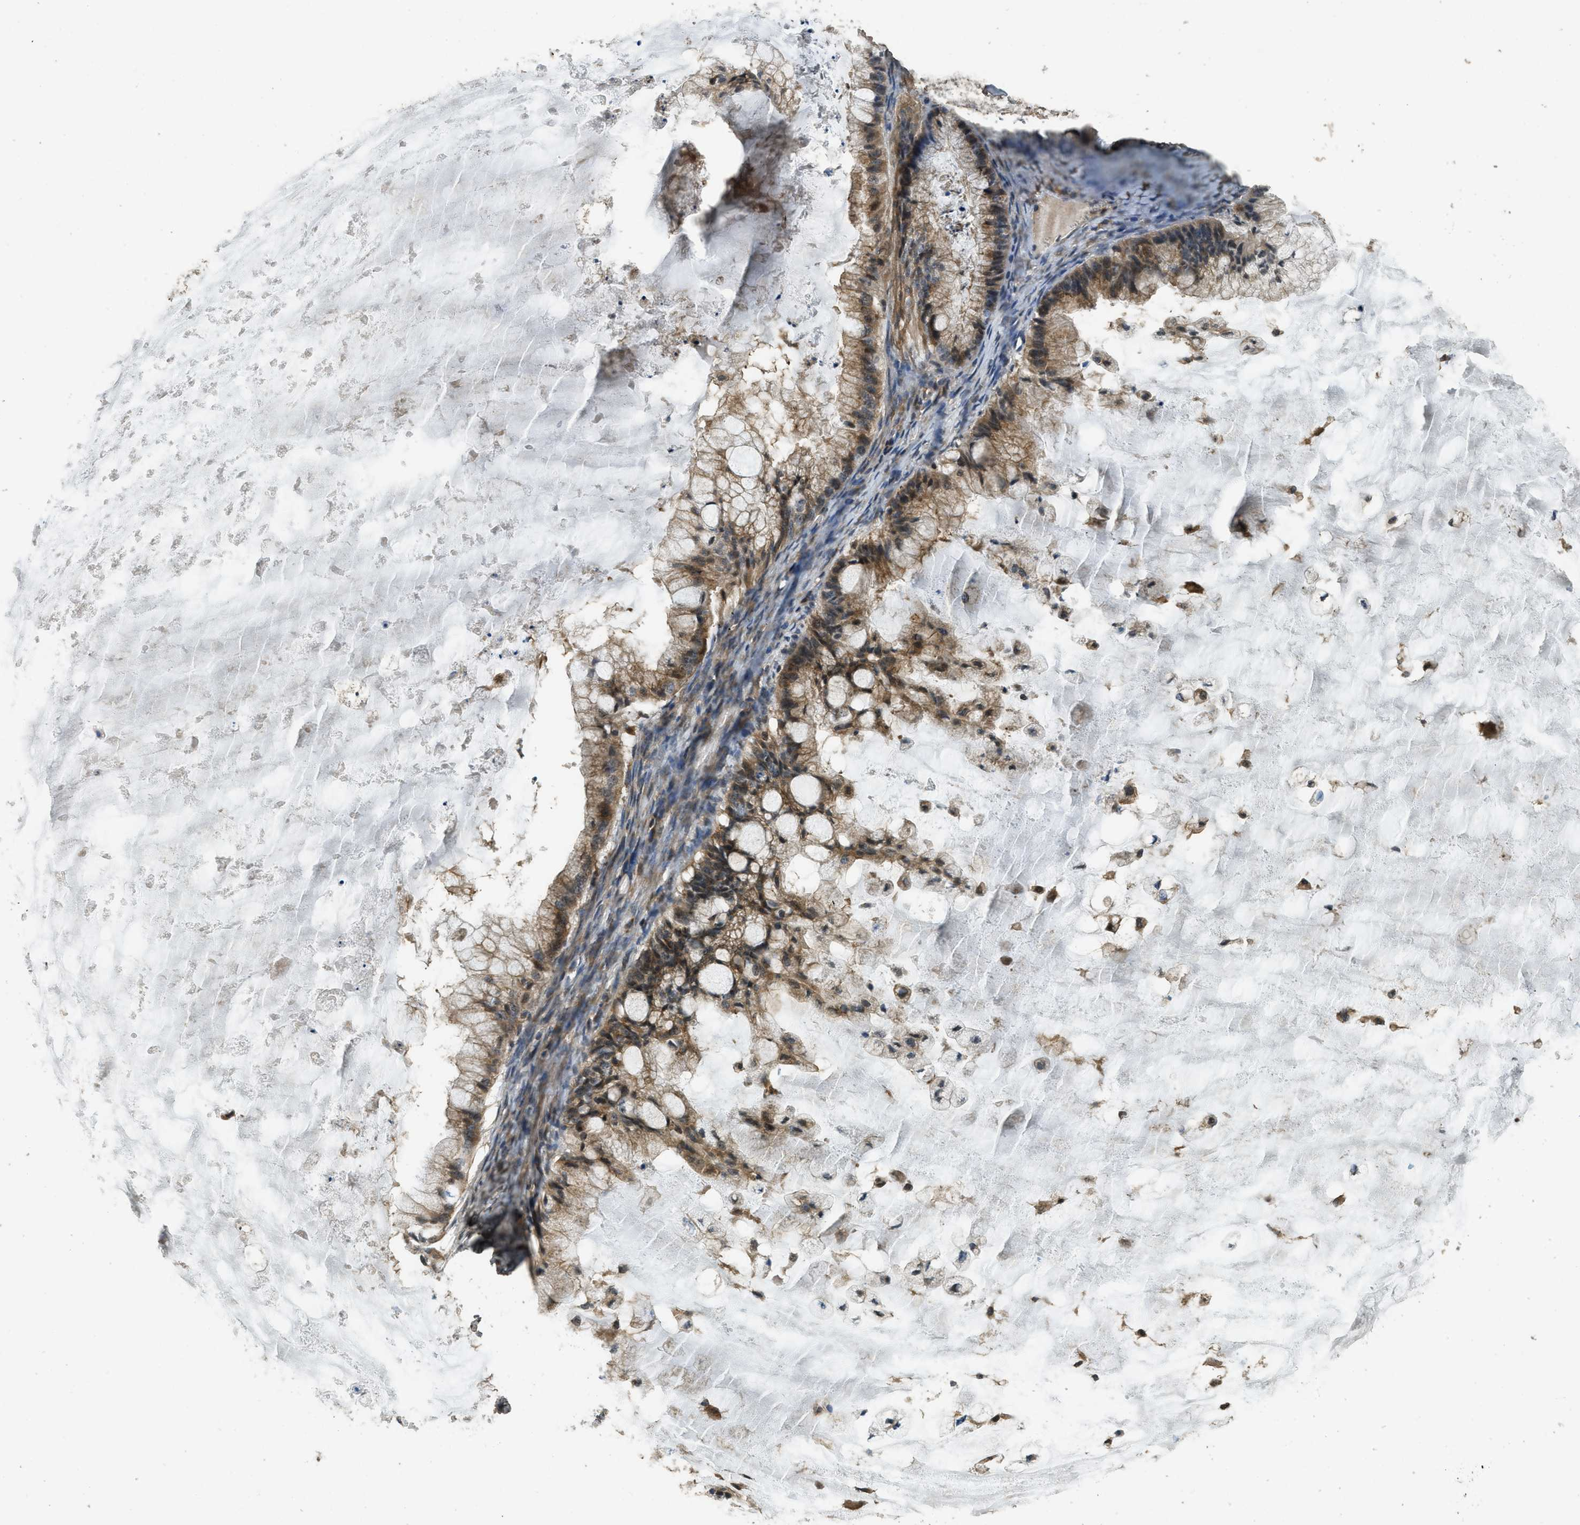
{"staining": {"intensity": "moderate", "quantity": ">75%", "location": "cytoplasmic/membranous"}, "tissue": "ovarian cancer", "cell_type": "Tumor cells", "image_type": "cancer", "snomed": [{"axis": "morphology", "description": "Cystadenocarcinoma, mucinous, NOS"}, {"axis": "topography", "description": "Ovary"}], "caption": "Approximately >75% of tumor cells in human mucinous cystadenocarcinoma (ovarian) display moderate cytoplasmic/membranous protein expression as visualized by brown immunohistochemical staining.", "gene": "PPP6R3", "patient": {"sex": "female", "age": 57}}